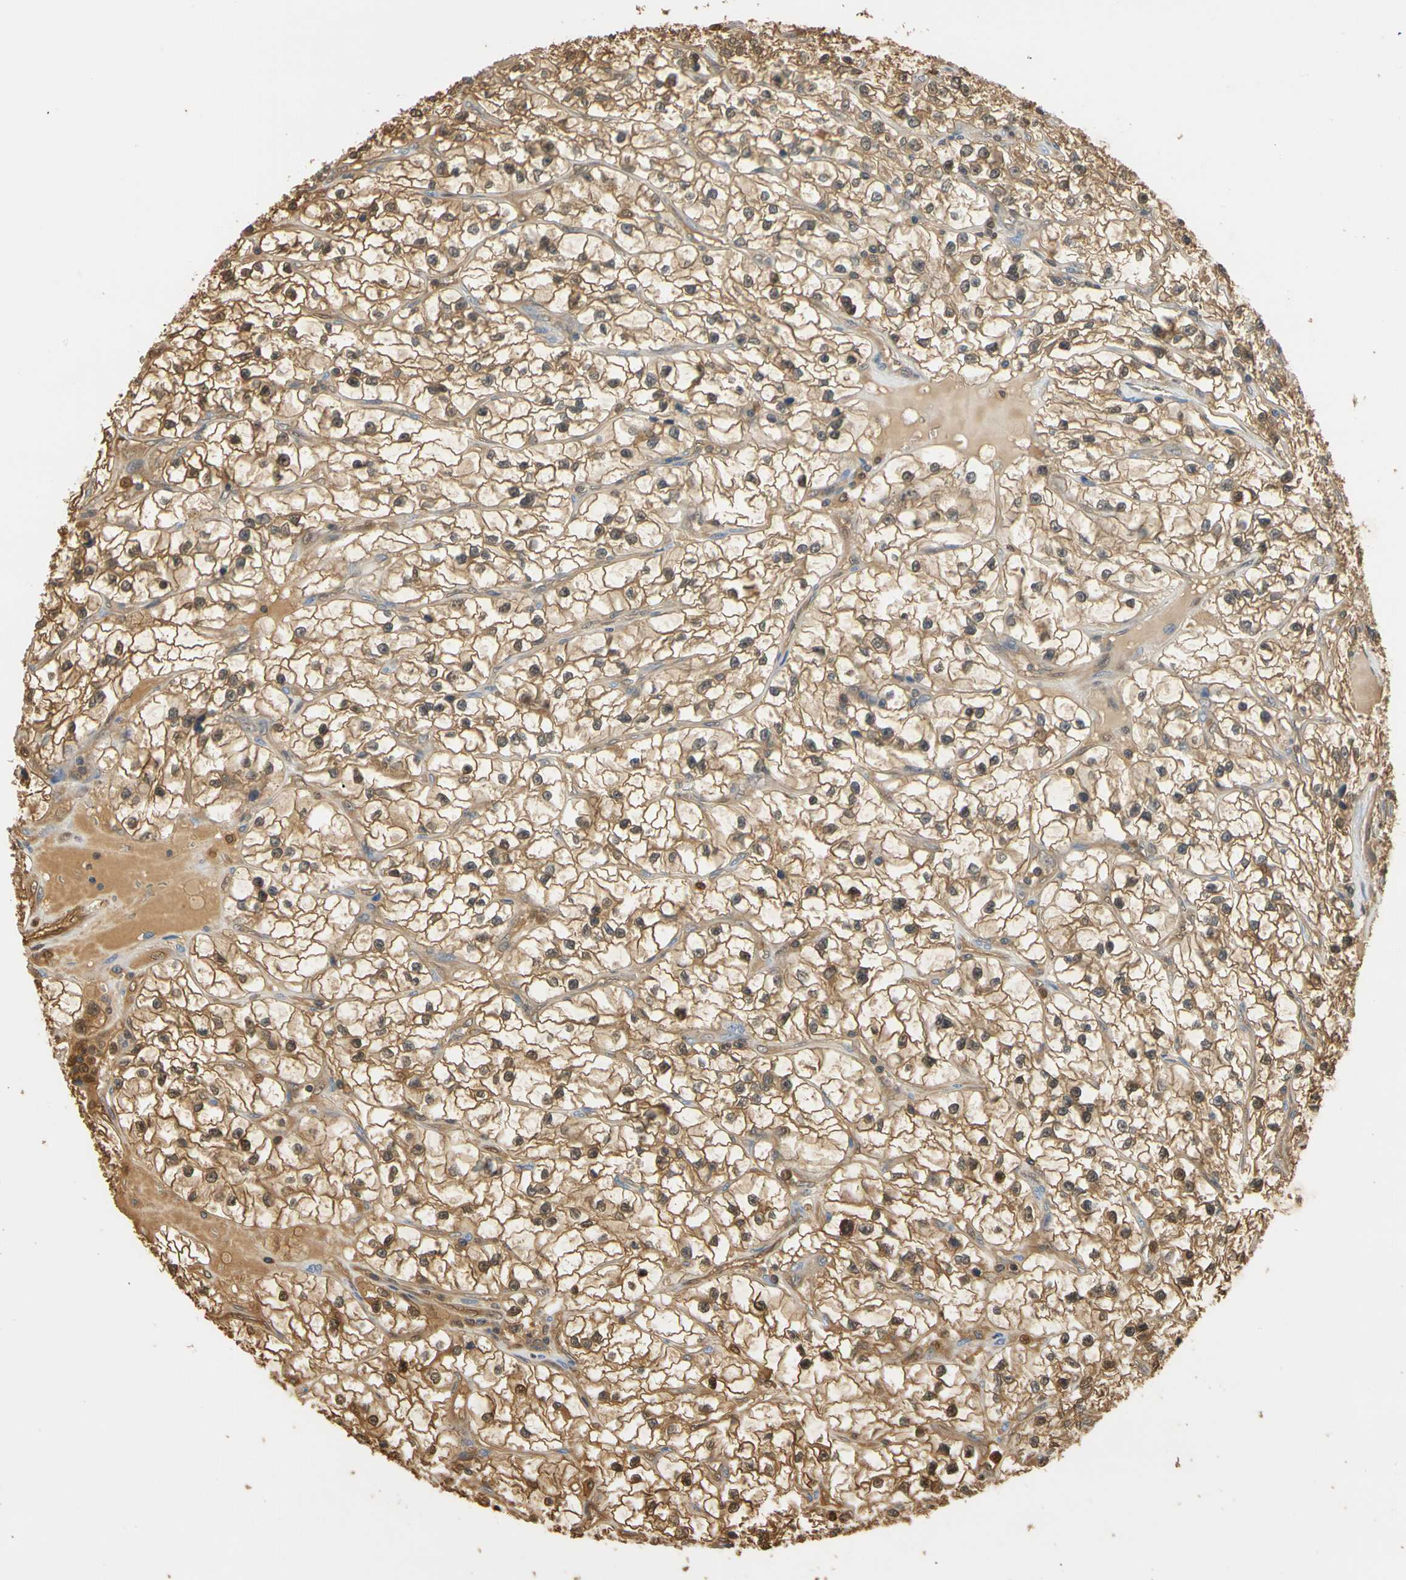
{"staining": {"intensity": "moderate", "quantity": ">75%", "location": "cytoplasmic/membranous,nuclear"}, "tissue": "renal cancer", "cell_type": "Tumor cells", "image_type": "cancer", "snomed": [{"axis": "morphology", "description": "Adenocarcinoma, NOS"}, {"axis": "topography", "description": "Kidney"}], "caption": "Renal cancer stained for a protein (brown) exhibits moderate cytoplasmic/membranous and nuclear positive expression in approximately >75% of tumor cells.", "gene": "S100A6", "patient": {"sex": "female", "age": 57}}